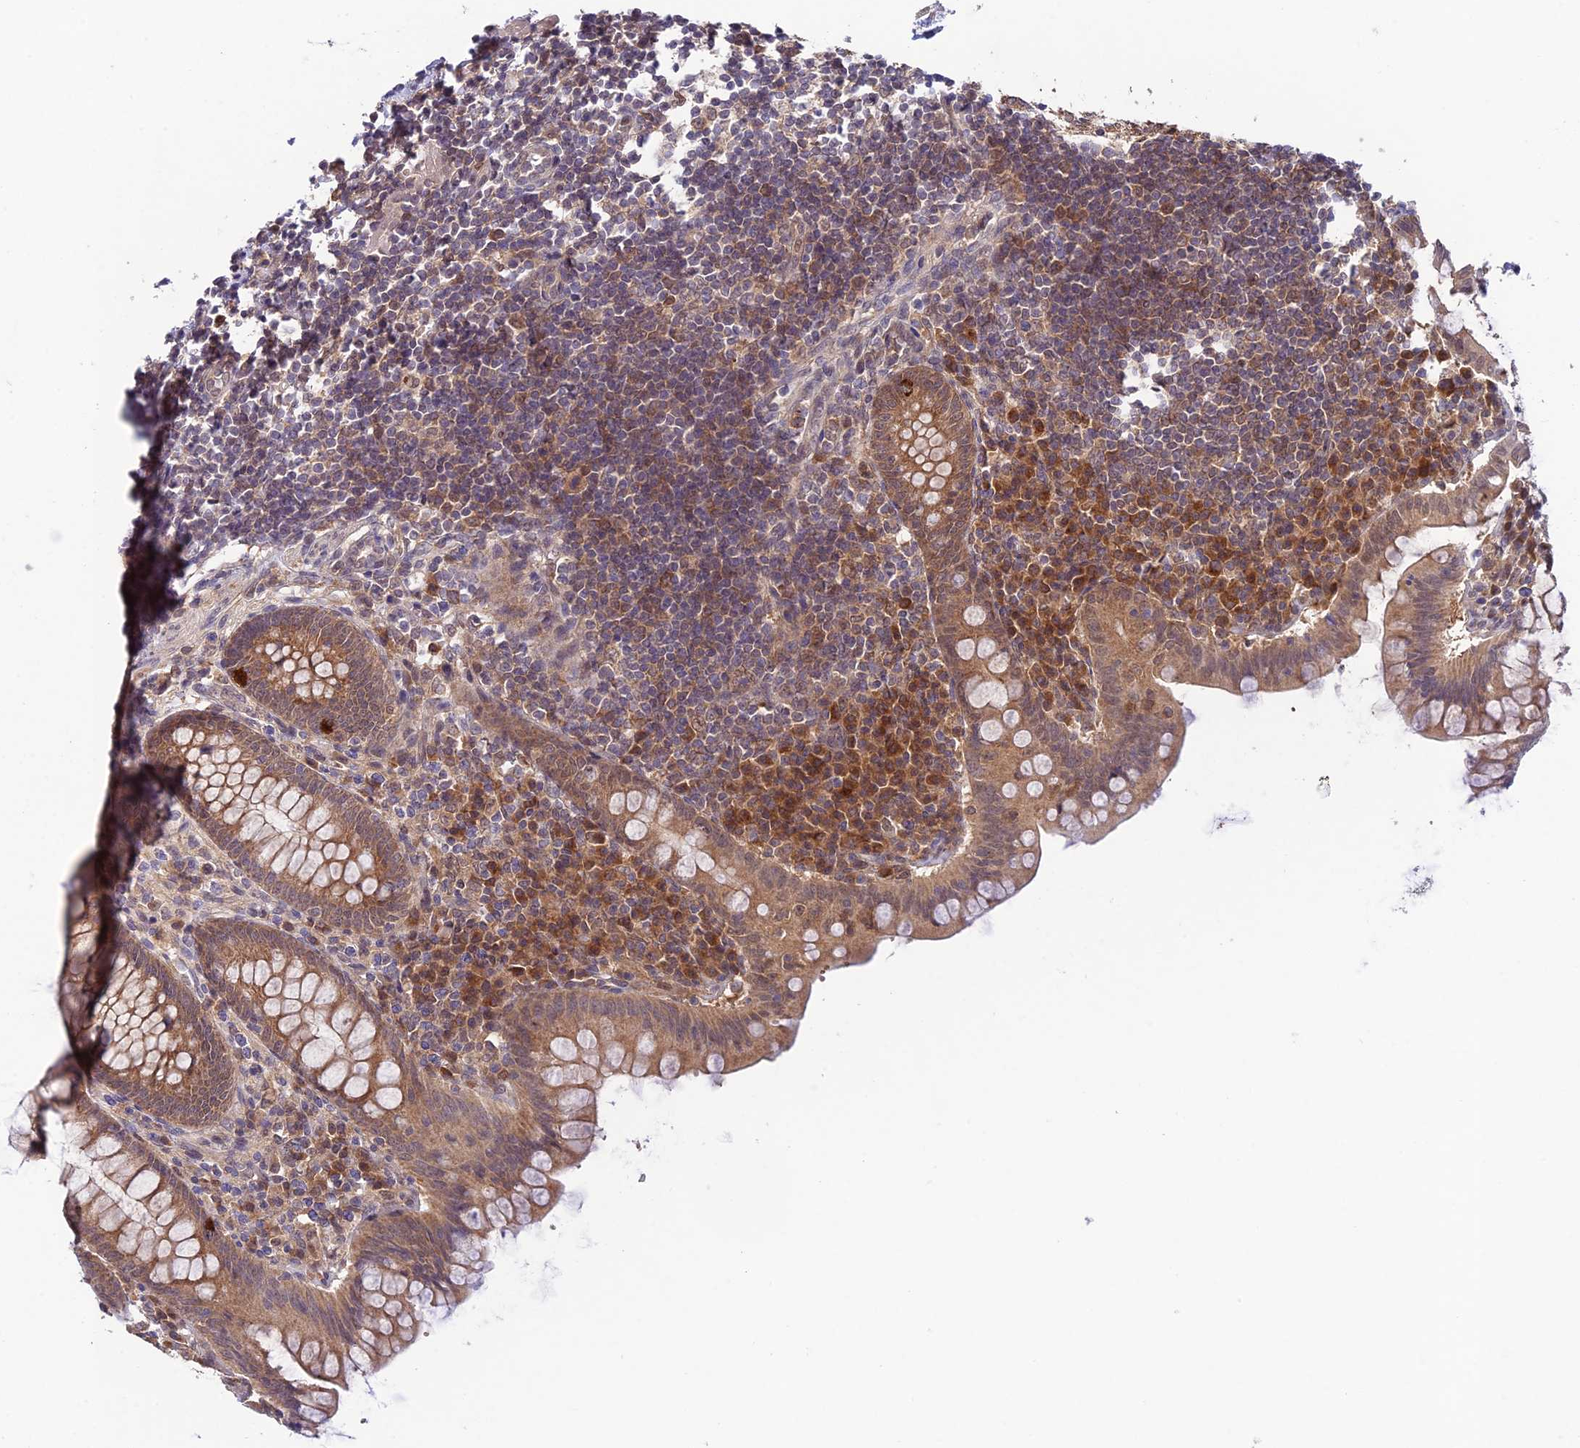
{"staining": {"intensity": "moderate", "quantity": ">75%", "location": "cytoplasmic/membranous"}, "tissue": "appendix", "cell_type": "Glandular cells", "image_type": "normal", "snomed": [{"axis": "morphology", "description": "Normal tissue, NOS"}, {"axis": "topography", "description": "Appendix"}], "caption": "A histopathology image showing moderate cytoplasmic/membranous staining in approximately >75% of glandular cells in normal appendix, as visualized by brown immunohistochemical staining.", "gene": "TRIM40", "patient": {"sex": "female", "age": 33}}